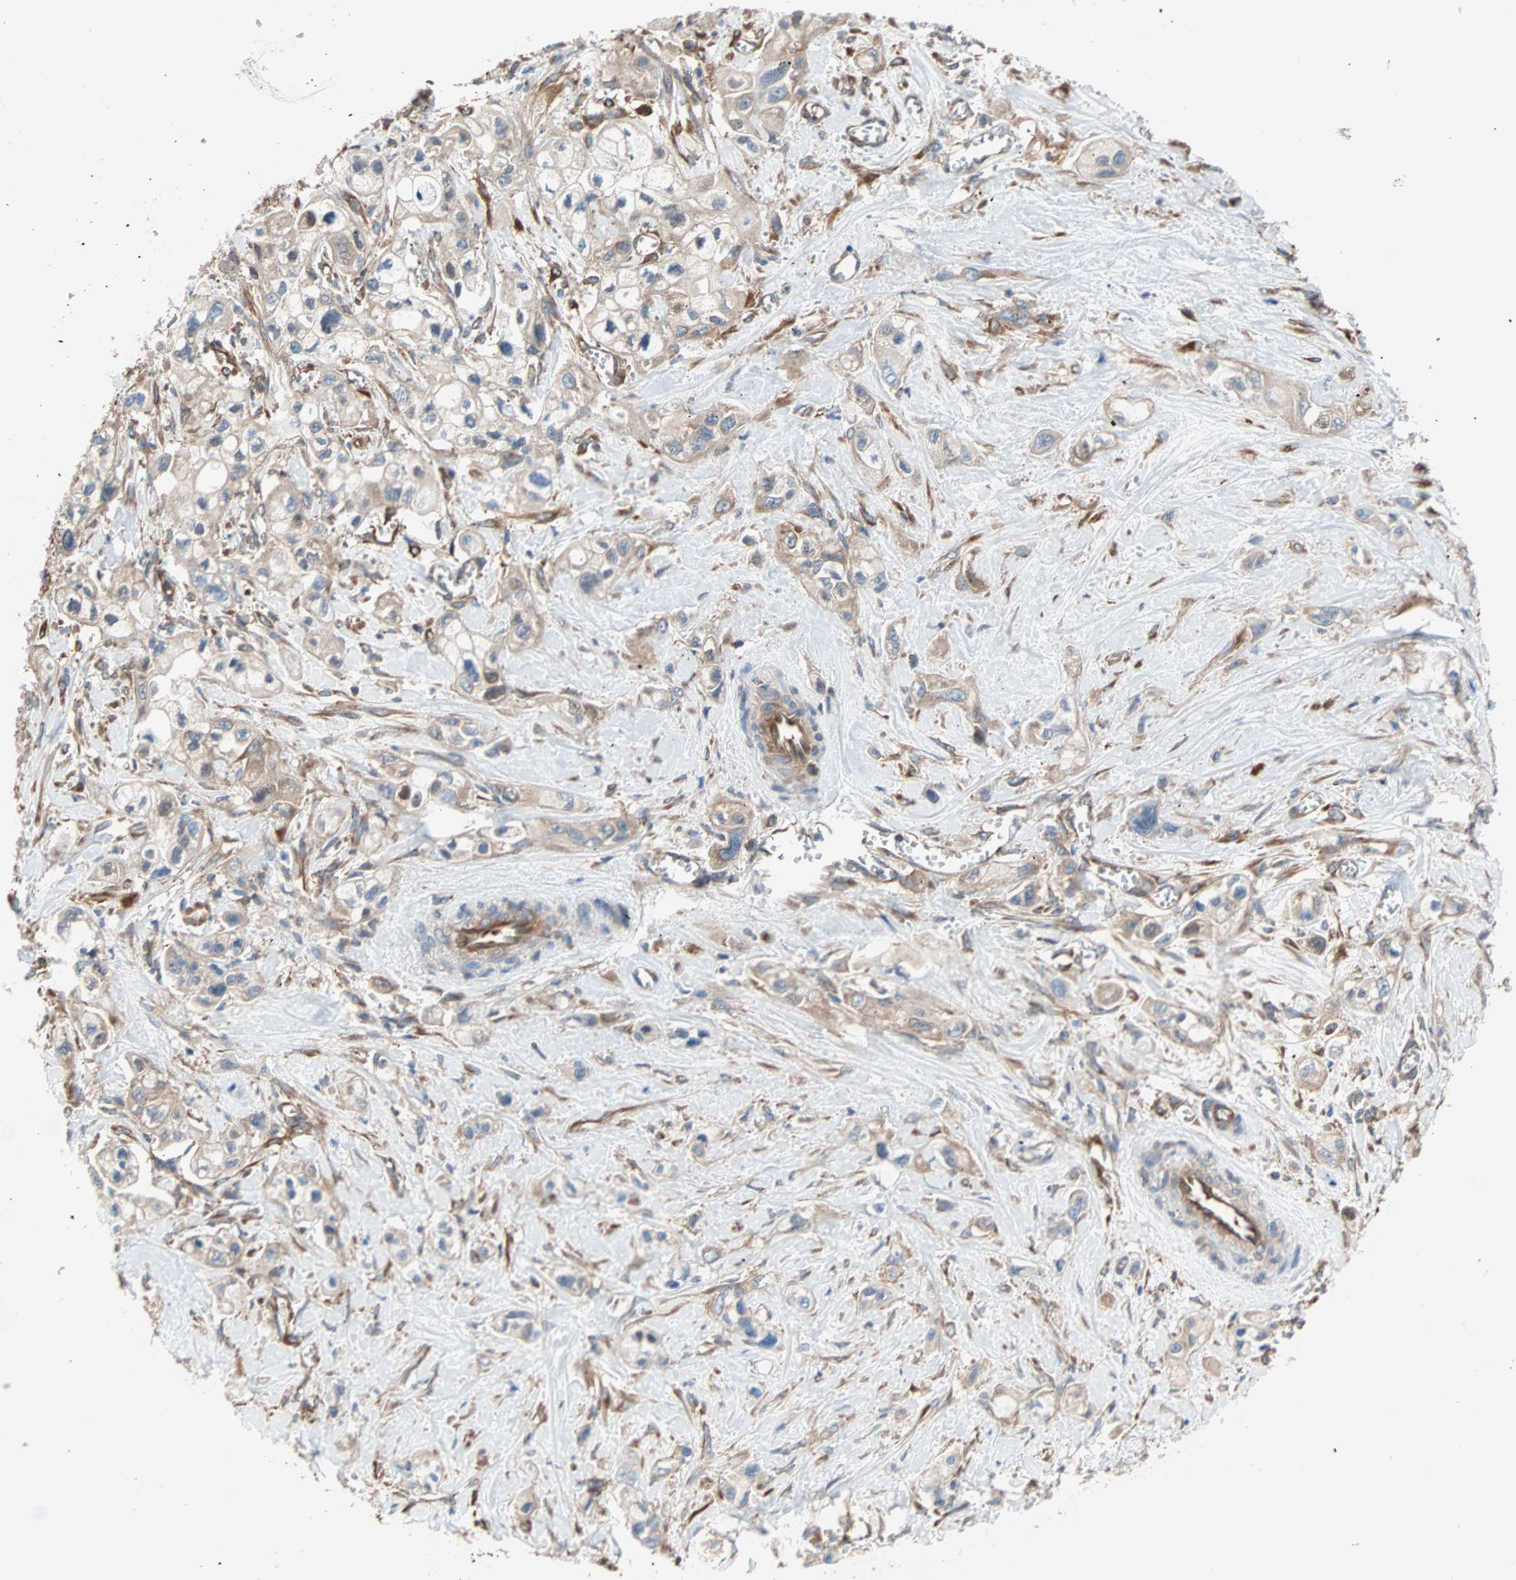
{"staining": {"intensity": "weak", "quantity": "25%-75%", "location": "cytoplasmic/membranous"}, "tissue": "pancreatic cancer", "cell_type": "Tumor cells", "image_type": "cancer", "snomed": [{"axis": "morphology", "description": "Adenocarcinoma, NOS"}, {"axis": "topography", "description": "Pancreas"}], "caption": "Pancreatic cancer (adenocarcinoma) stained with DAB IHC exhibits low levels of weak cytoplasmic/membranous positivity in approximately 25%-75% of tumor cells. The staining is performed using DAB (3,3'-diaminobenzidine) brown chromogen to label protein expression. The nuclei are counter-stained blue using hematoxylin.", "gene": "EEF2", "patient": {"sex": "male", "age": 74}}